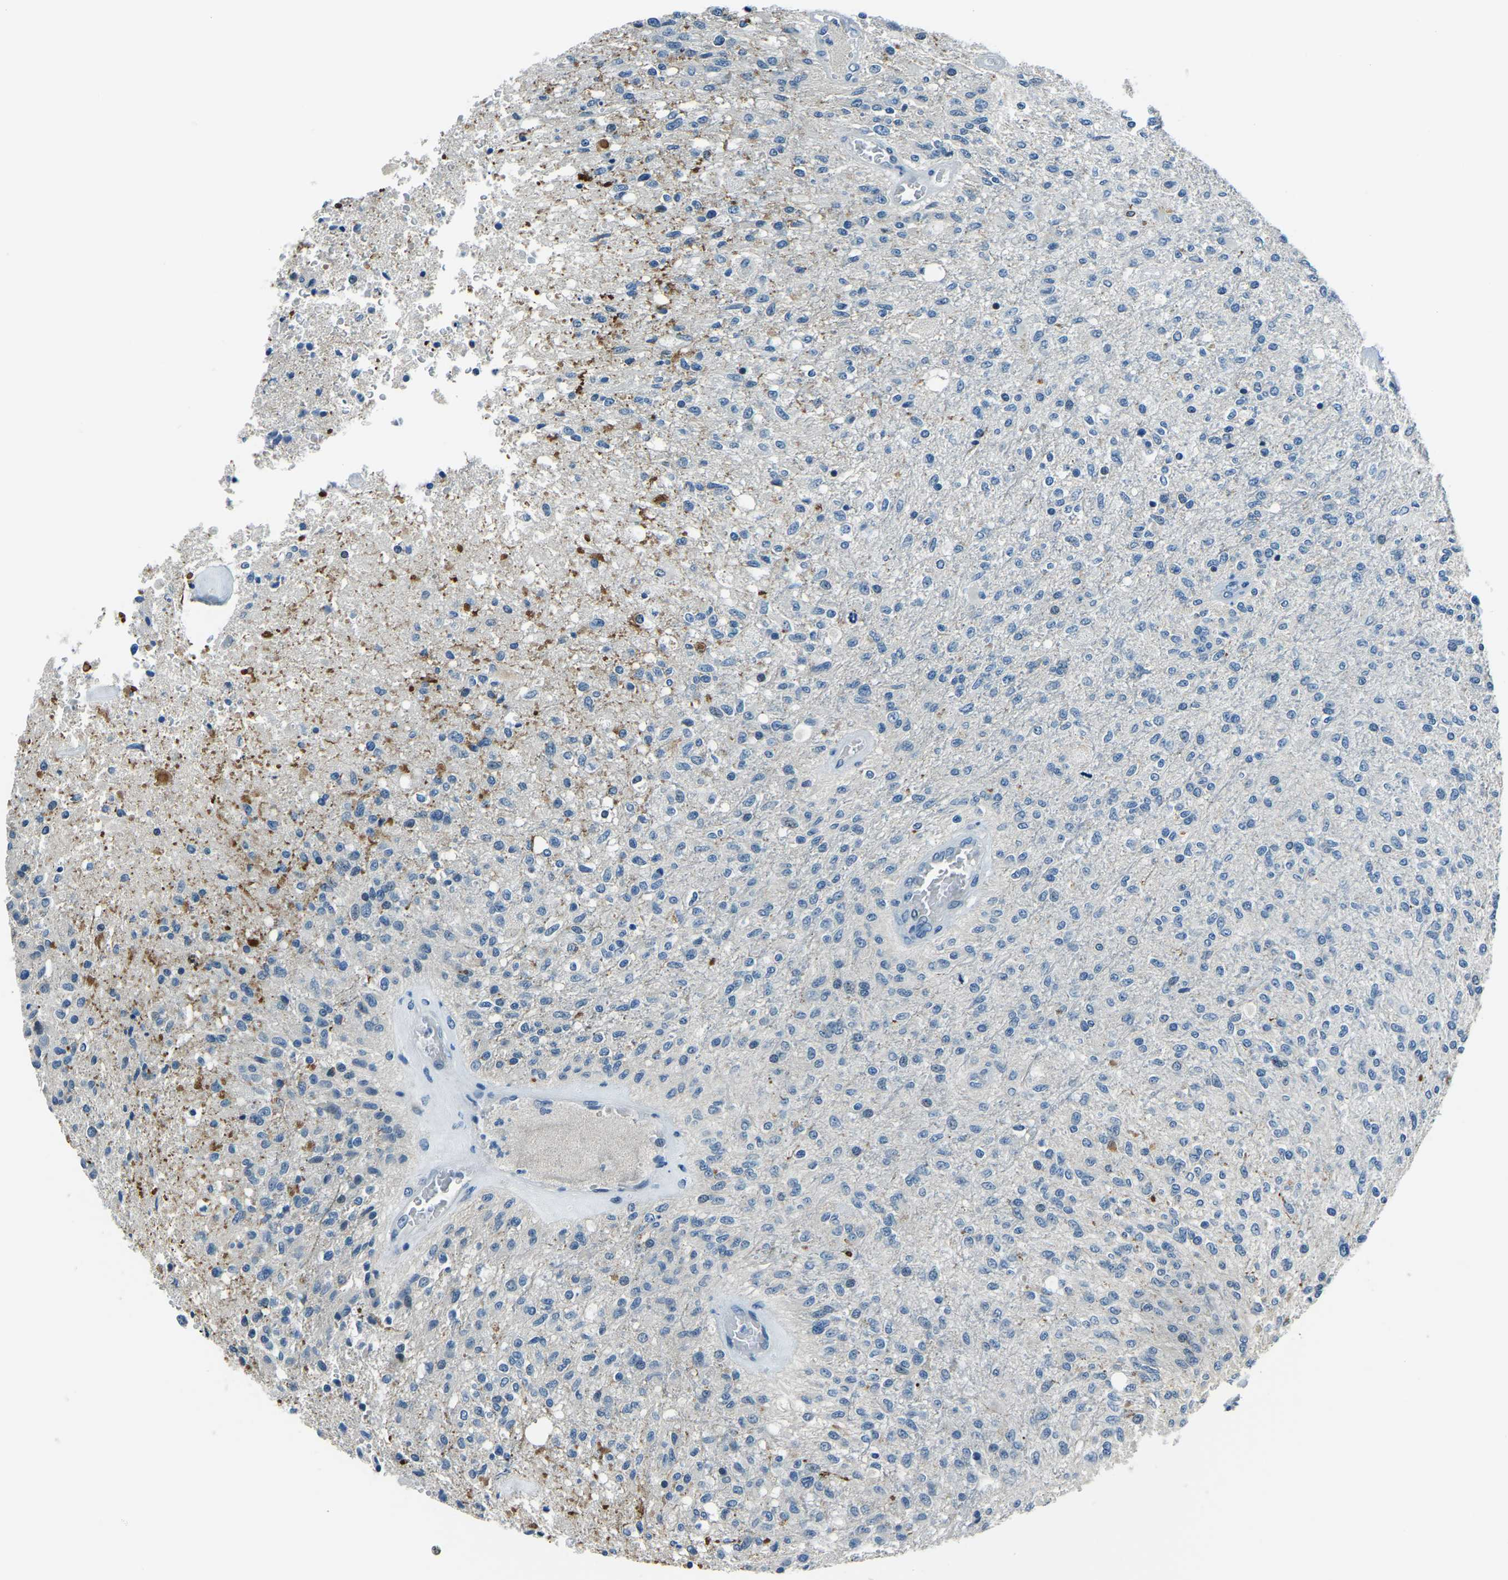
{"staining": {"intensity": "negative", "quantity": "none", "location": "none"}, "tissue": "glioma", "cell_type": "Tumor cells", "image_type": "cancer", "snomed": [{"axis": "morphology", "description": "Normal tissue, NOS"}, {"axis": "morphology", "description": "Glioma, malignant, High grade"}, {"axis": "topography", "description": "Cerebral cortex"}], "caption": "Tumor cells show no significant expression in malignant glioma (high-grade).", "gene": "RRP1", "patient": {"sex": "male", "age": 77}}